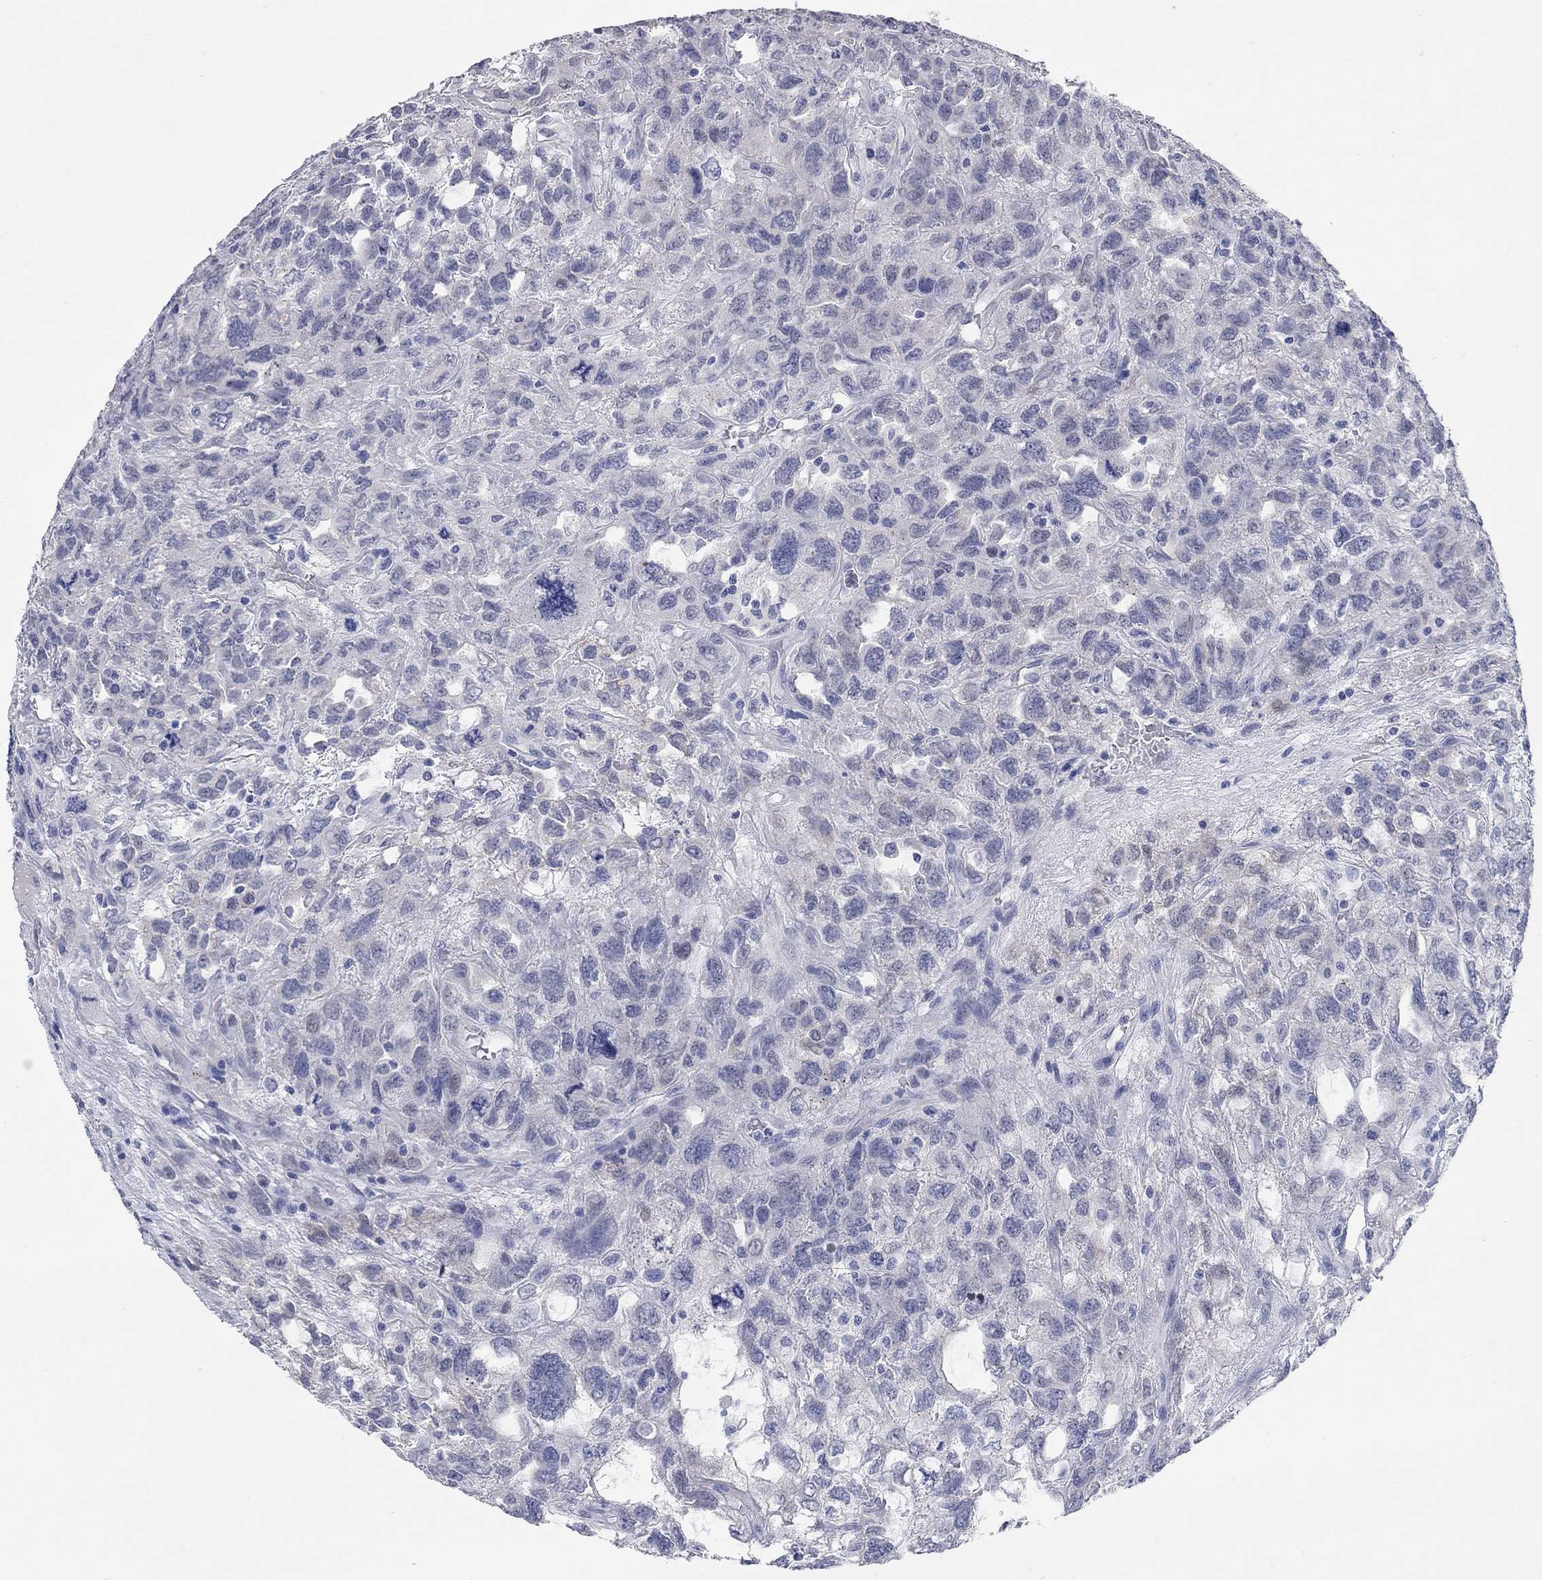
{"staining": {"intensity": "negative", "quantity": "none", "location": "none"}, "tissue": "testis cancer", "cell_type": "Tumor cells", "image_type": "cancer", "snomed": [{"axis": "morphology", "description": "Seminoma, NOS"}, {"axis": "topography", "description": "Testis"}], "caption": "A high-resolution image shows immunohistochemistry staining of testis cancer, which shows no significant staining in tumor cells. (Stains: DAB (3,3'-diaminobenzidine) immunohistochemistry with hematoxylin counter stain, Microscopy: brightfield microscopy at high magnification).", "gene": "WASF3", "patient": {"sex": "male", "age": 52}}